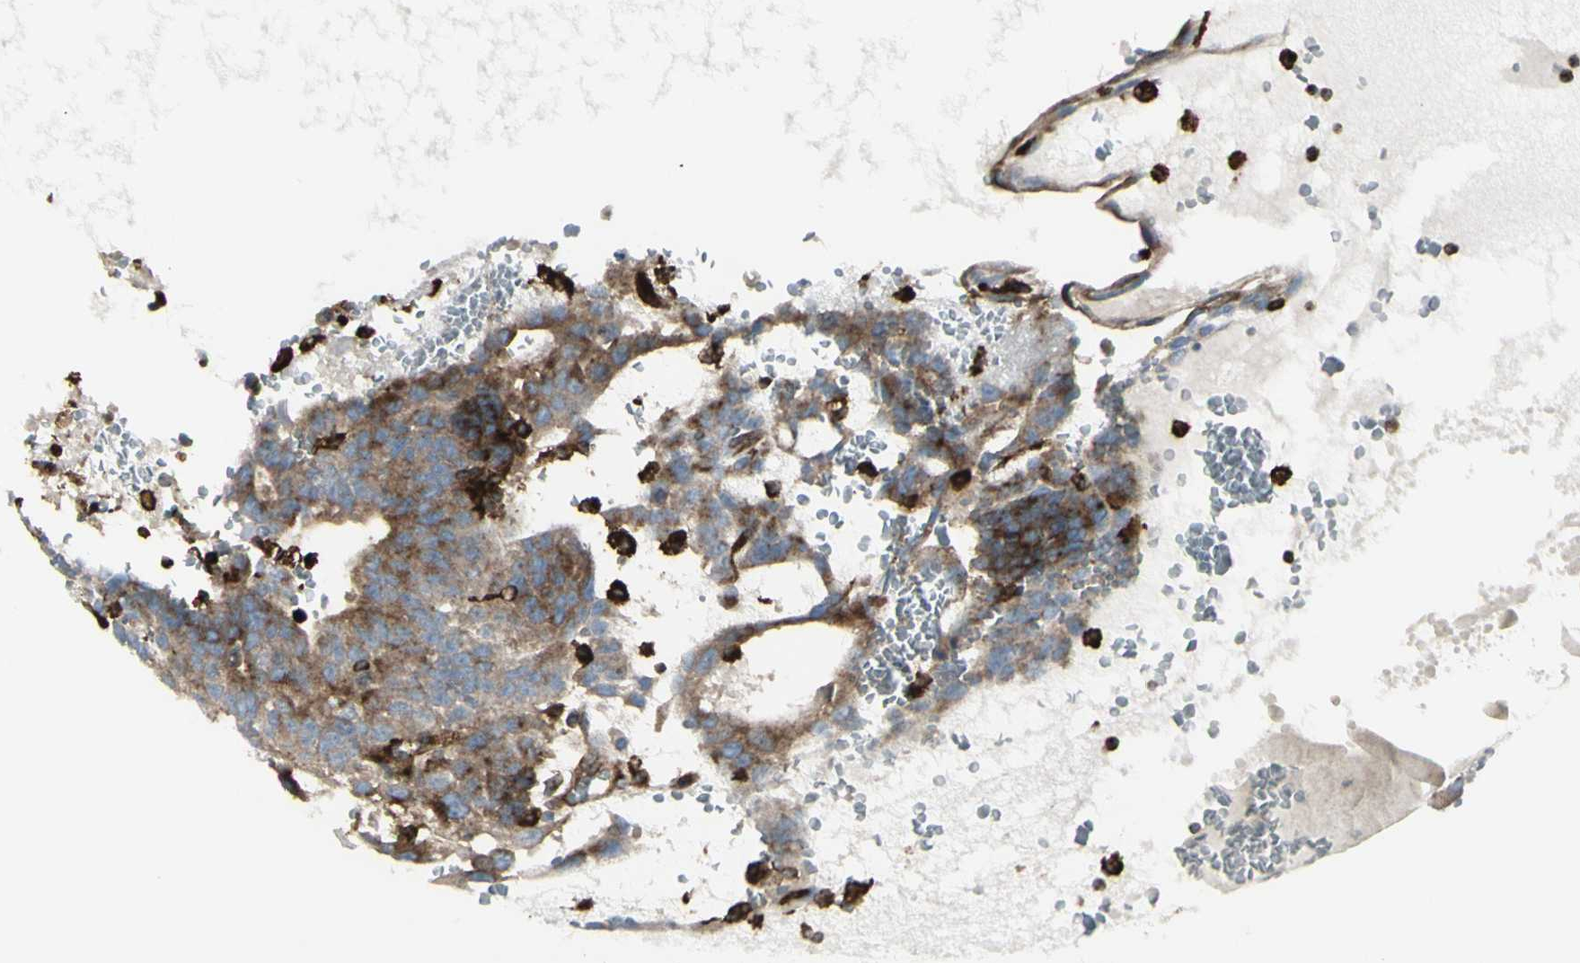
{"staining": {"intensity": "strong", "quantity": ">75%", "location": "cytoplasmic/membranous"}, "tissue": "testis cancer", "cell_type": "Tumor cells", "image_type": "cancer", "snomed": [{"axis": "morphology", "description": "Seminoma, NOS"}, {"axis": "morphology", "description": "Carcinoma, Embryonal, NOS"}, {"axis": "topography", "description": "Testis"}], "caption": "Testis embryonal carcinoma stained with a brown dye exhibits strong cytoplasmic/membranous positive staining in about >75% of tumor cells.", "gene": "NAPA", "patient": {"sex": "male", "age": 52}}